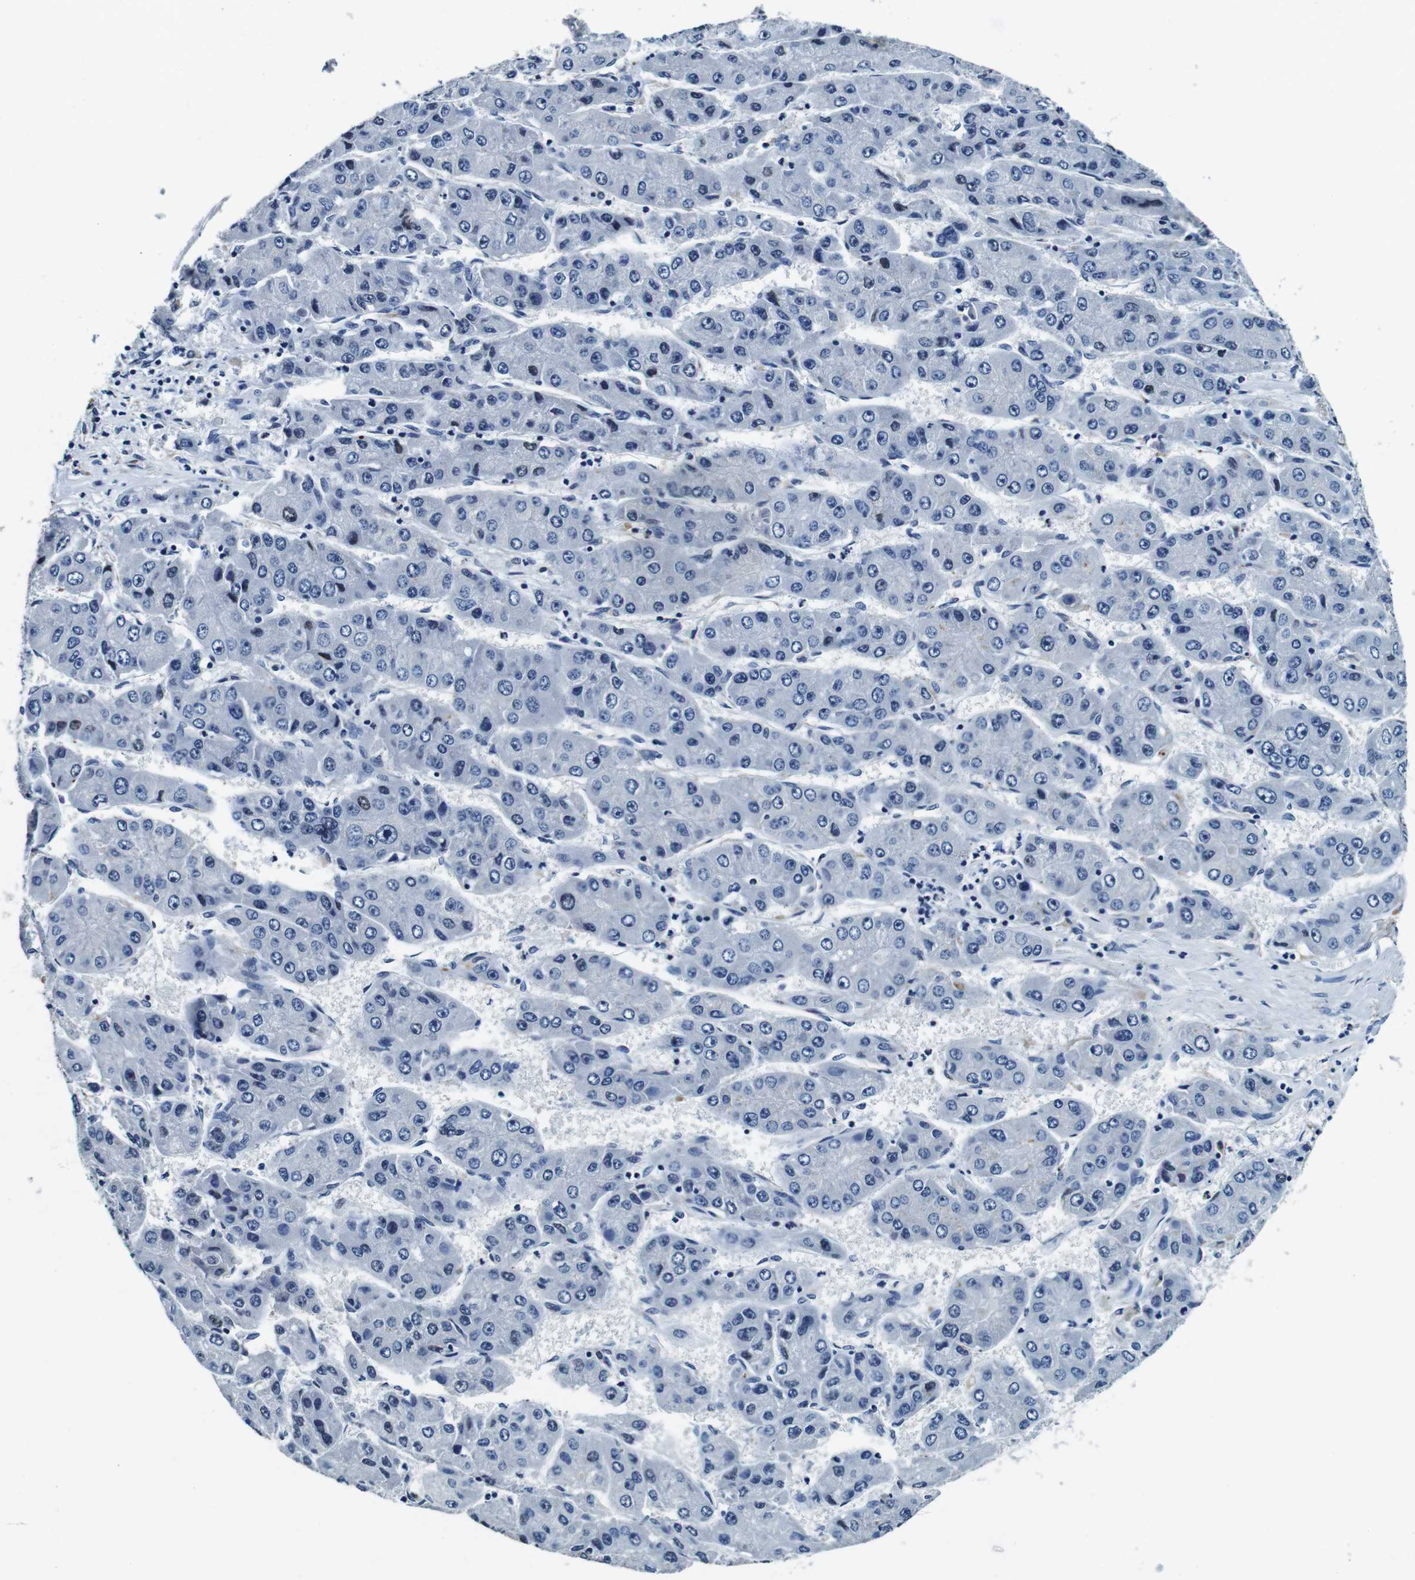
{"staining": {"intensity": "negative", "quantity": "none", "location": "none"}, "tissue": "liver cancer", "cell_type": "Tumor cells", "image_type": "cancer", "snomed": [{"axis": "morphology", "description": "Carcinoma, Hepatocellular, NOS"}, {"axis": "topography", "description": "Liver"}], "caption": "This is an IHC image of human liver cancer. There is no staining in tumor cells.", "gene": "GJE1", "patient": {"sex": "female", "age": 61}}